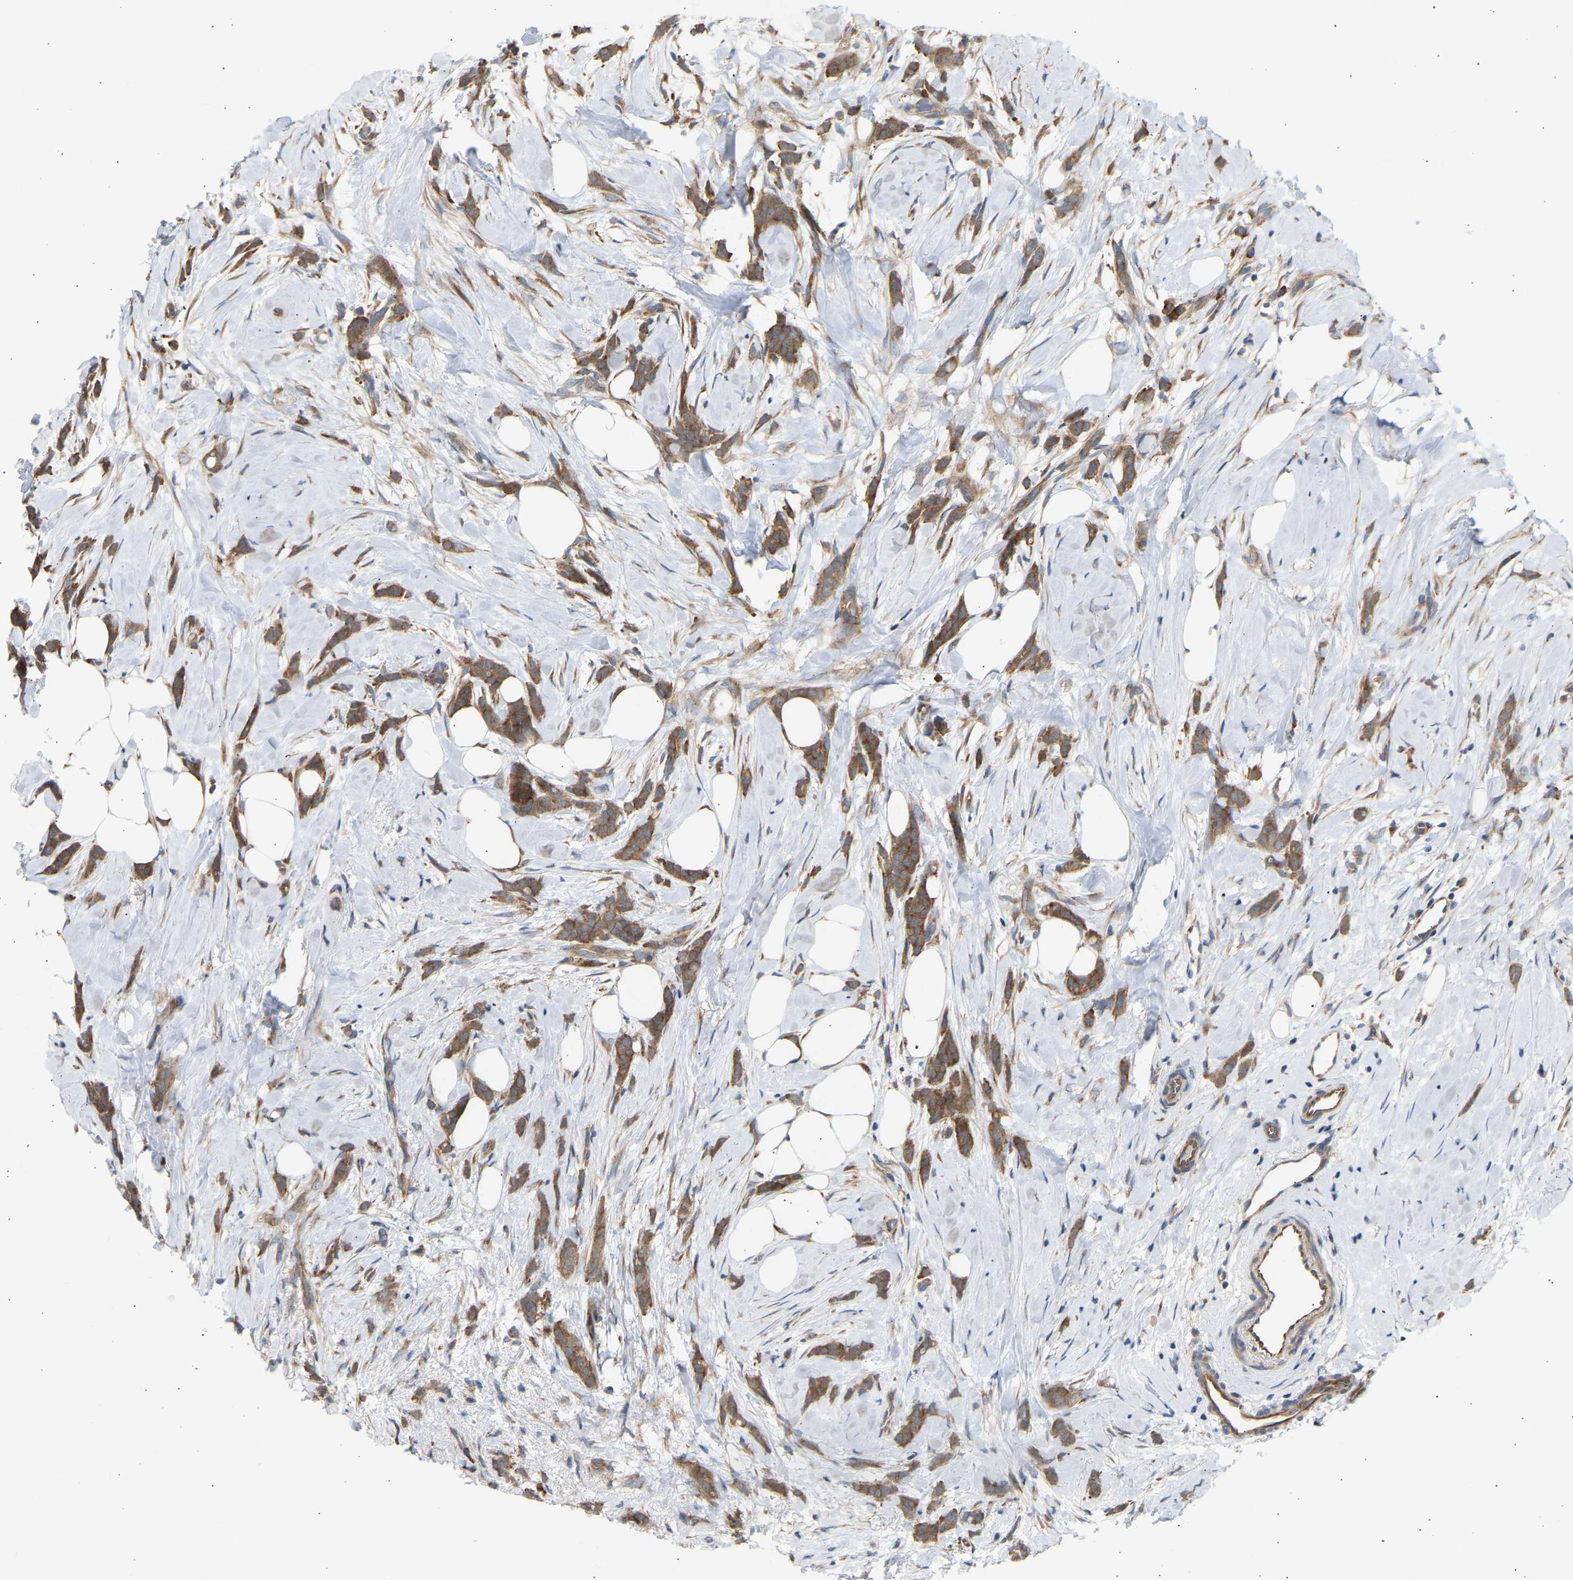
{"staining": {"intensity": "moderate", "quantity": ">75%", "location": "cytoplasmic/membranous"}, "tissue": "breast cancer", "cell_type": "Tumor cells", "image_type": "cancer", "snomed": [{"axis": "morphology", "description": "Lobular carcinoma, in situ"}, {"axis": "morphology", "description": "Lobular carcinoma"}, {"axis": "topography", "description": "Breast"}], "caption": "Approximately >75% of tumor cells in lobular carcinoma in situ (breast) show moderate cytoplasmic/membranous protein expression as visualized by brown immunohistochemical staining.", "gene": "GCN1", "patient": {"sex": "female", "age": 41}}